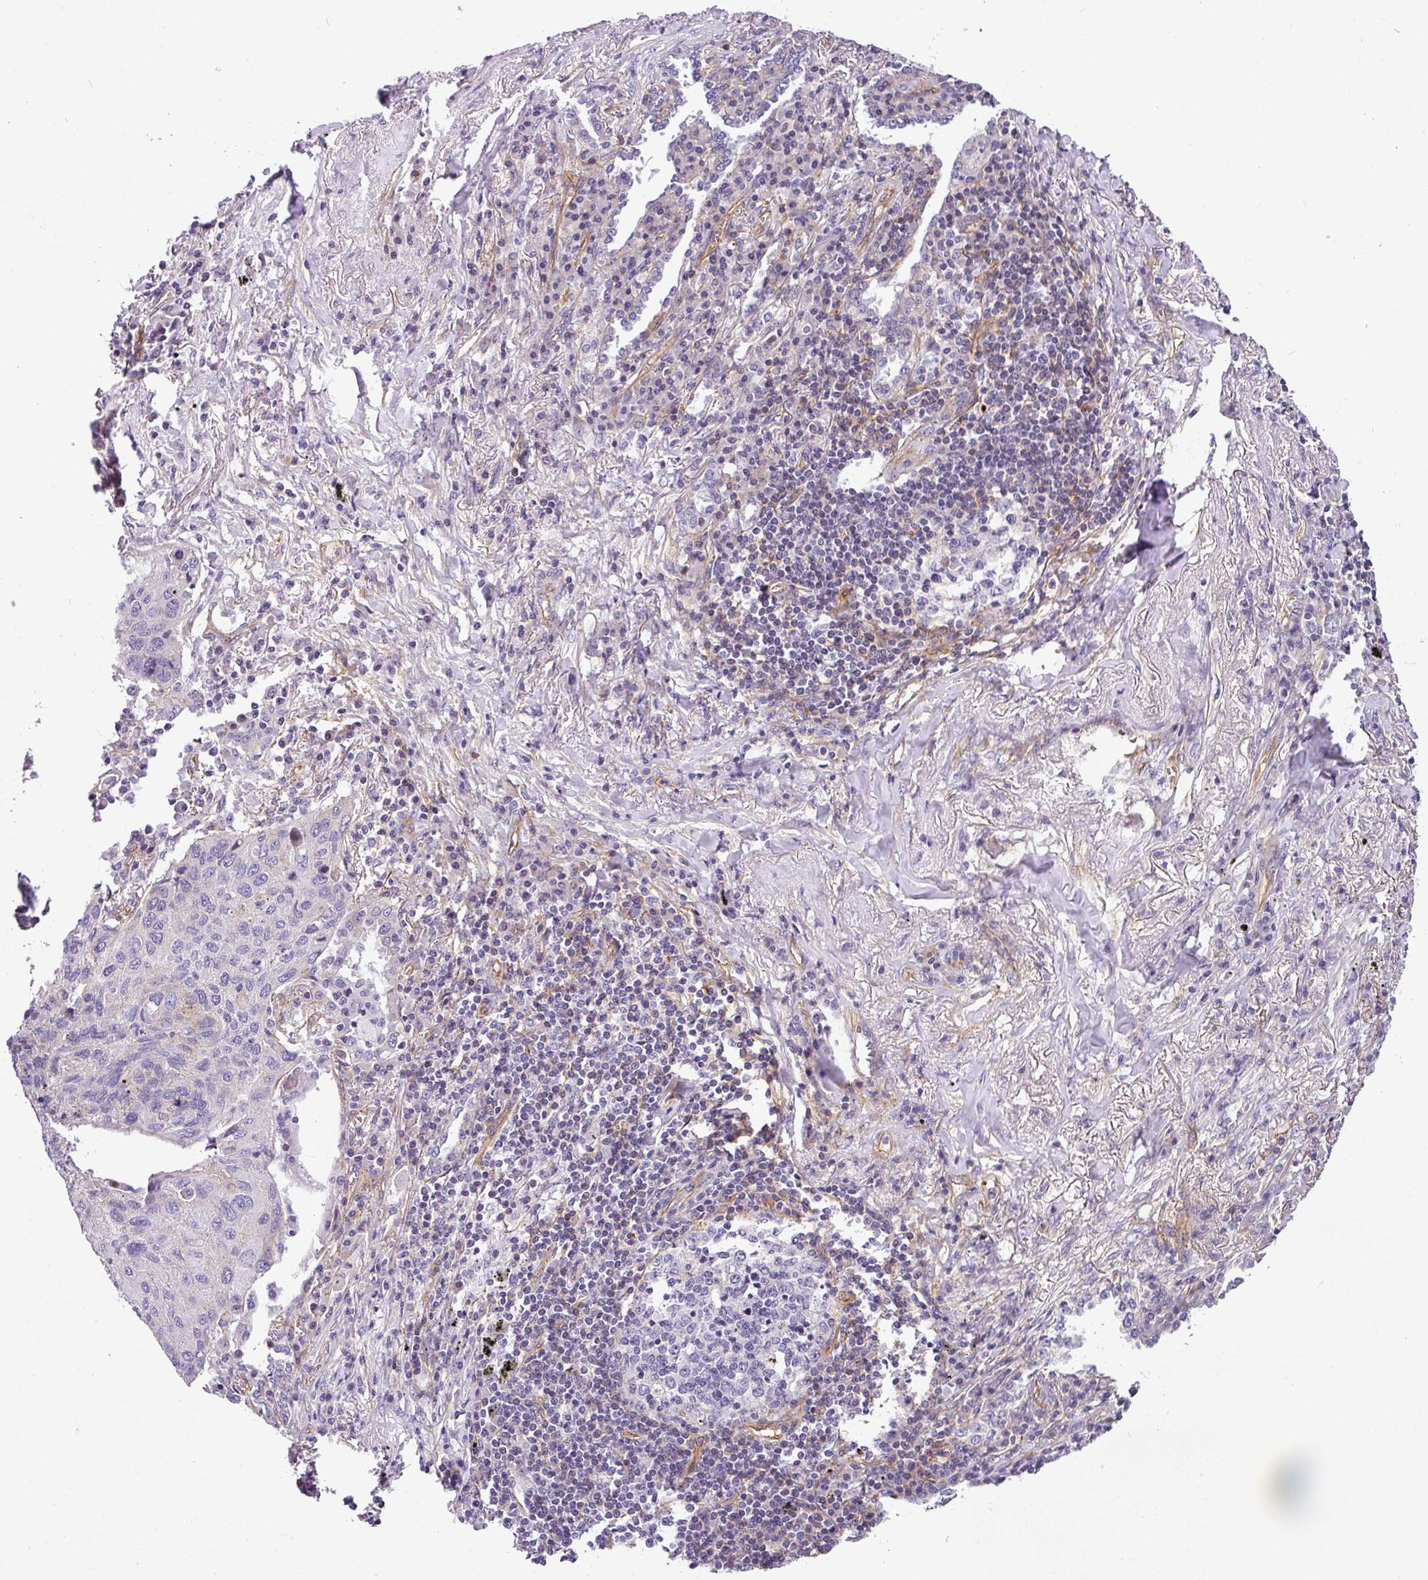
{"staining": {"intensity": "negative", "quantity": "none", "location": "none"}, "tissue": "lung cancer", "cell_type": "Tumor cells", "image_type": "cancer", "snomed": [{"axis": "morphology", "description": "Squamous cell carcinoma, NOS"}, {"axis": "topography", "description": "Lung"}], "caption": "Histopathology image shows no significant protein positivity in tumor cells of lung squamous cell carcinoma. (DAB immunohistochemistry, high magnification).", "gene": "OR11H4", "patient": {"sex": "female", "age": 63}}